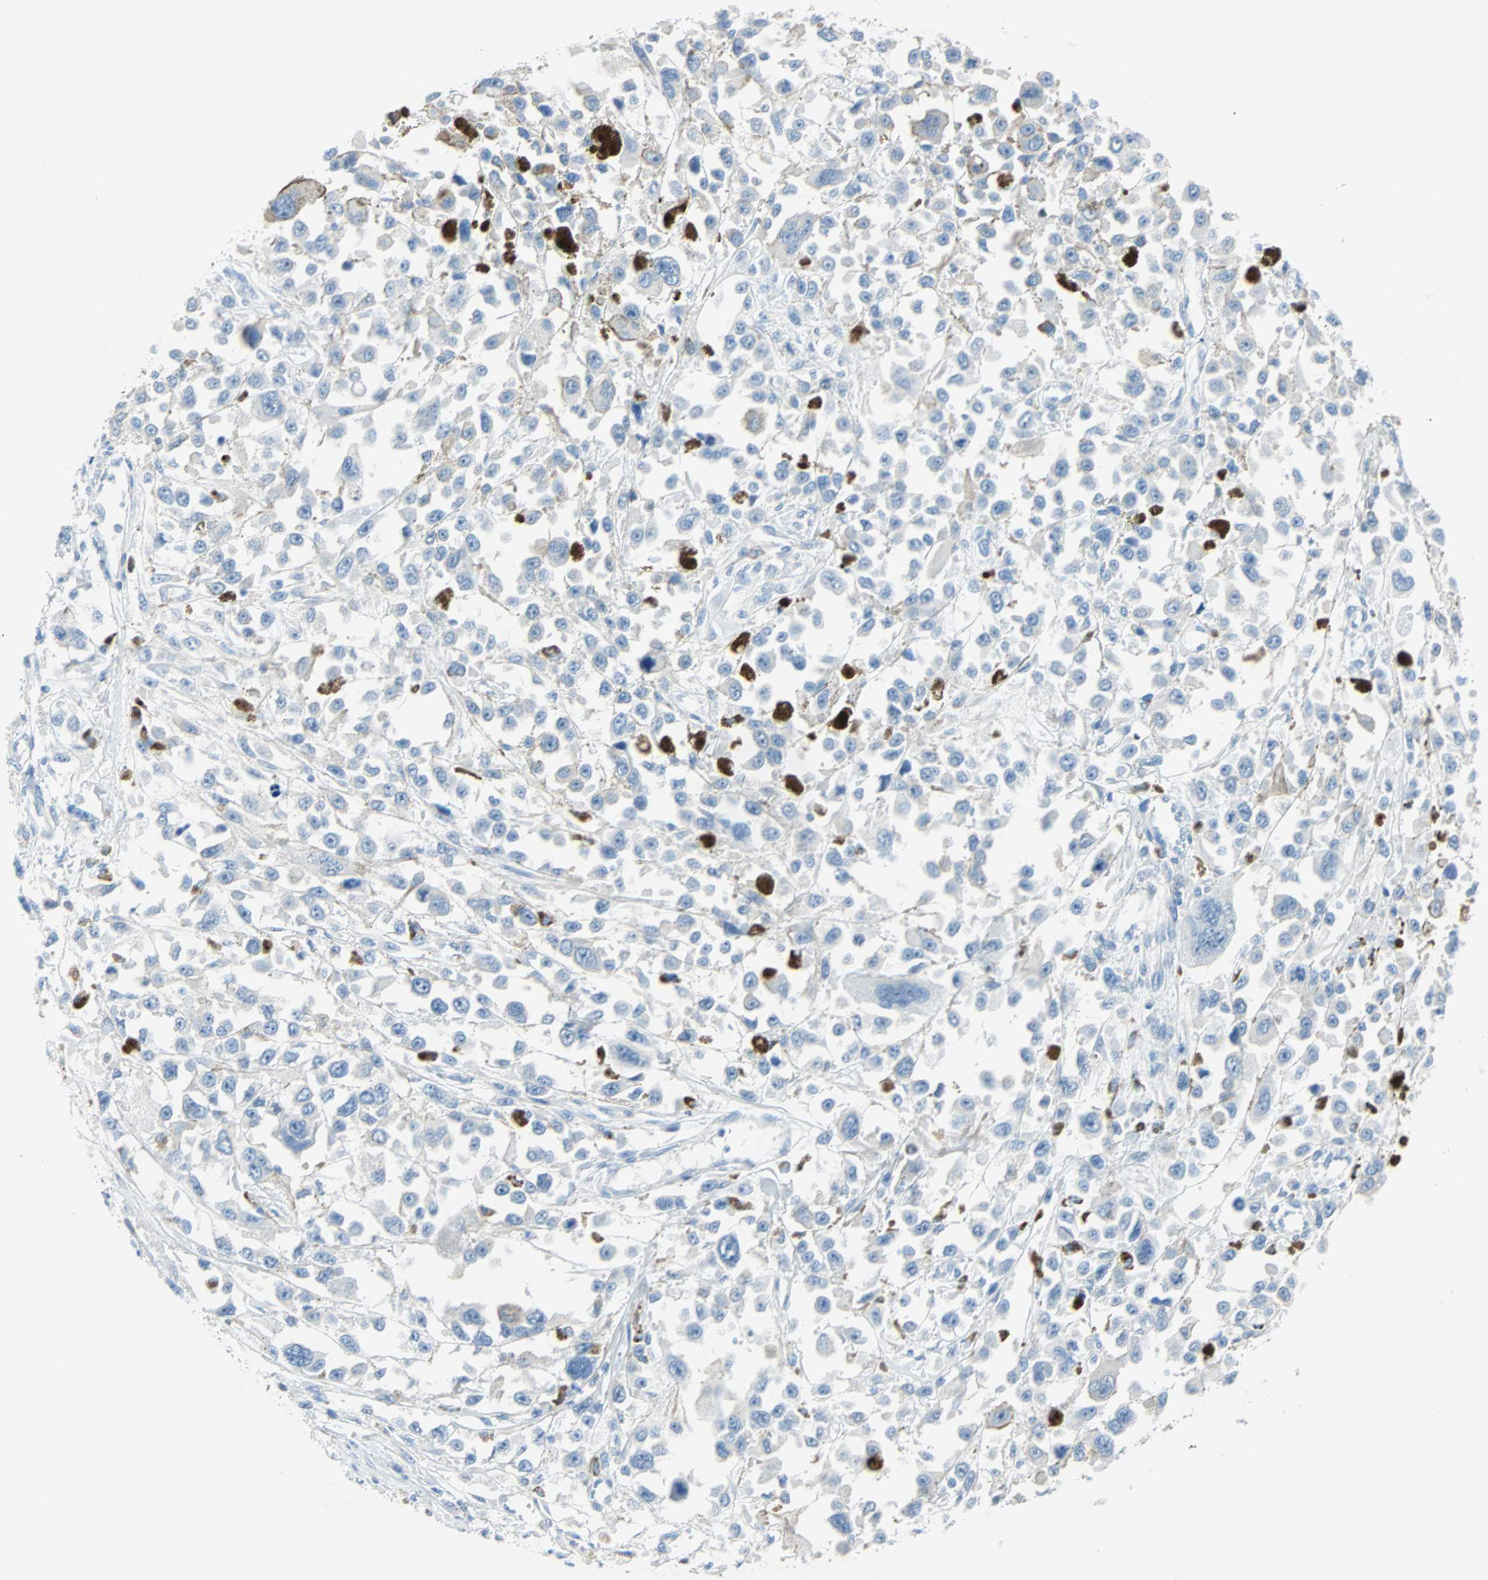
{"staining": {"intensity": "negative", "quantity": "none", "location": "none"}, "tissue": "melanoma", "cell_type": "Tumor cells", "image_type": "cancer", "snomed": [{"axis": "morphology", "description": "Malignant melanoma, Metastatic site"}, {"axis": "topography", "description": "Lymph node"}], "caption": "Tumor cells are negative for protein expression in human malignant melanoma (metastatic site).", "gene": "PDPN", "patient": {"sex": "male", "age": 59}}